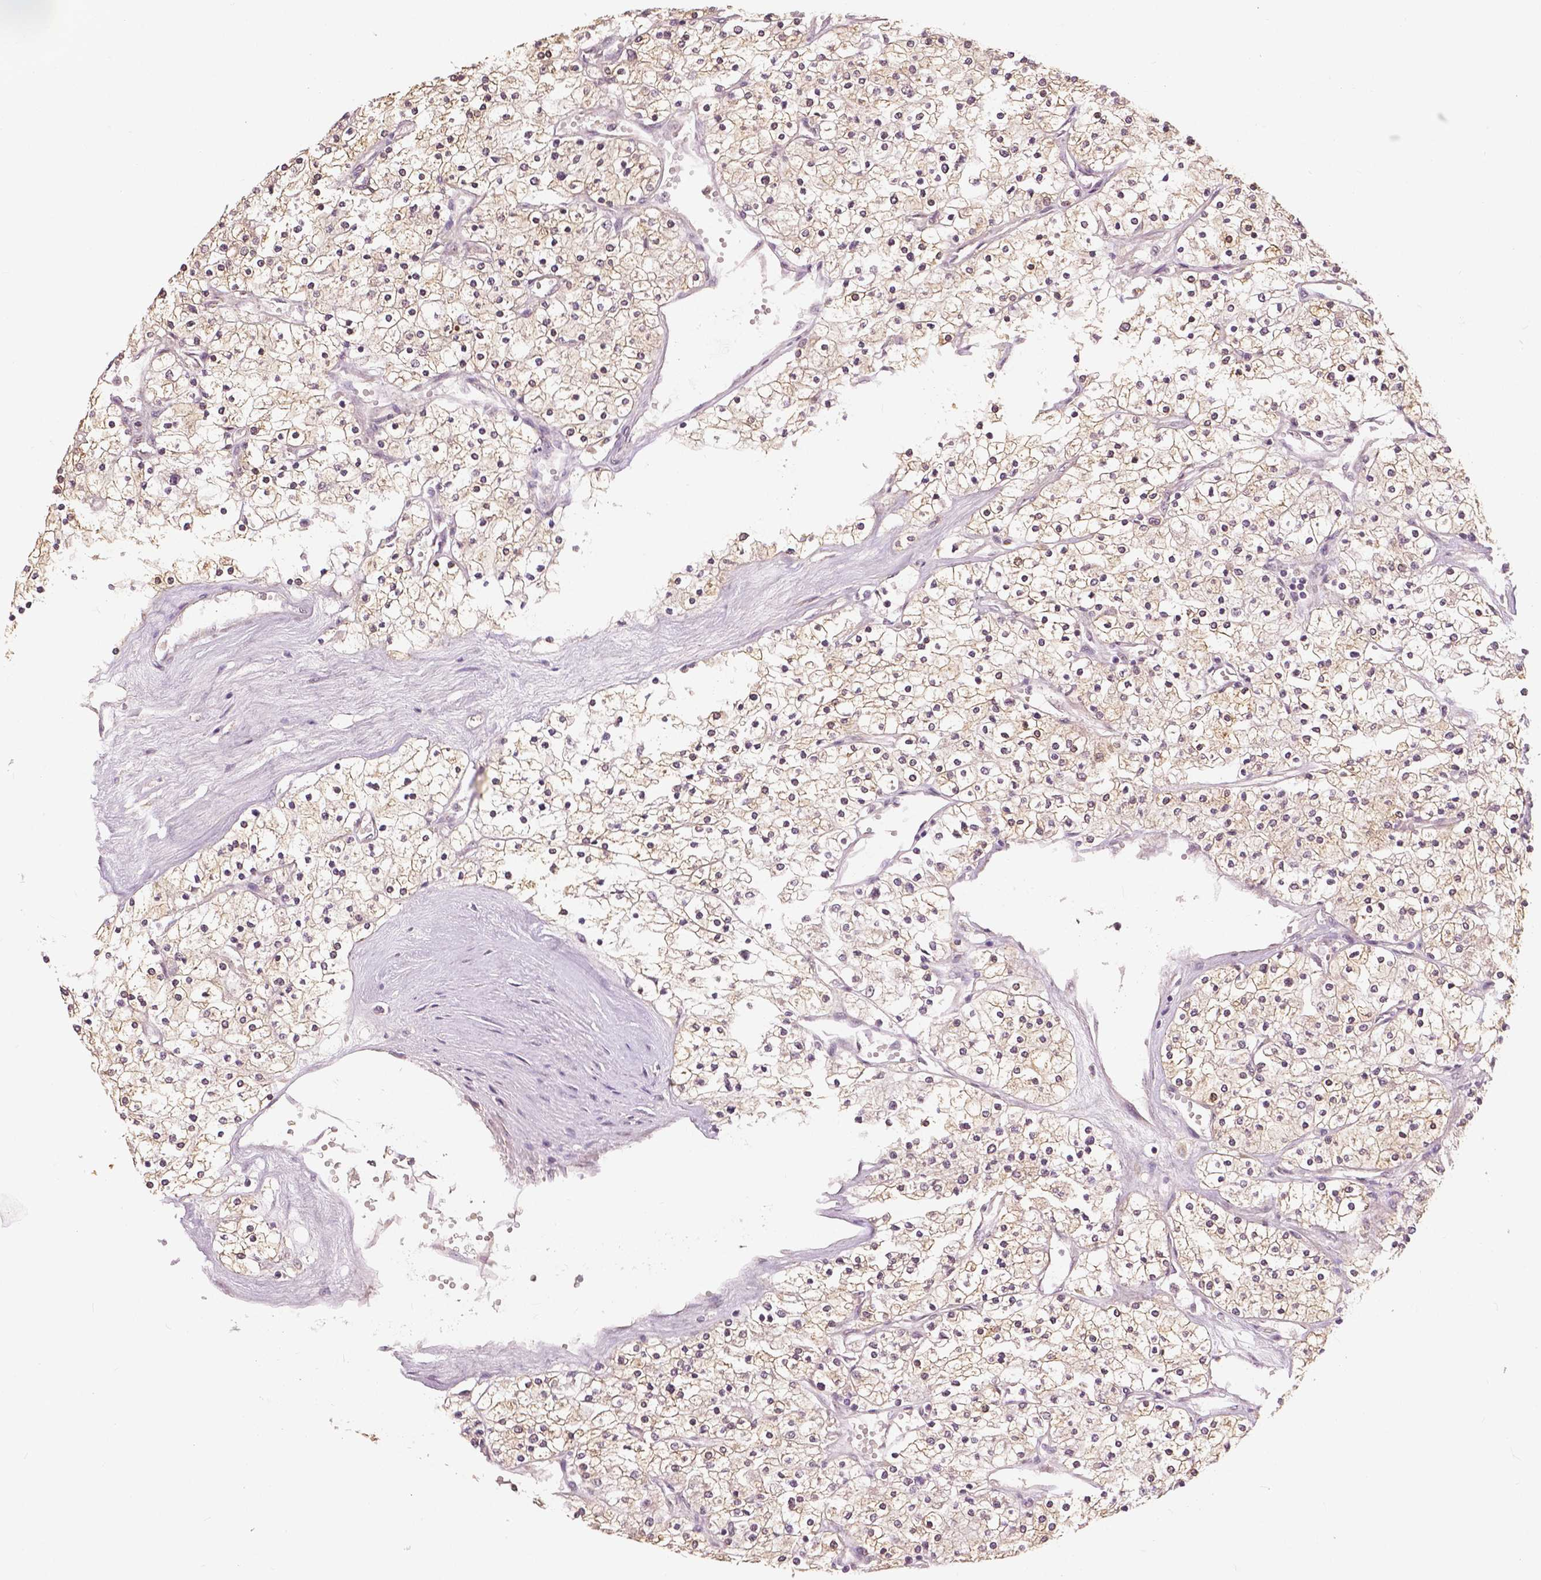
{"staining": {"intensity": "weak", "quantity": ">75%", "location": "cytoplasmic/membranous,nuclear"}, "tissue": "renal cancer", "cell_type": "Tumor cells", "image_type": "cancer", "snomed": [{"axis": "morphology", "description": "Adenocarcinoma, NOS"}, {"axis": "topography", "description": "Kidney"}], "caption": "This photomicrograph shows immunohistochemistry staining of renal cancer, with low weak cytoplasmic/membranous and nuclear staining in approximately >75% of tumor cells.", "gene": "MAP1LC3B", "patient": {"sex": "male", "age": 80}}